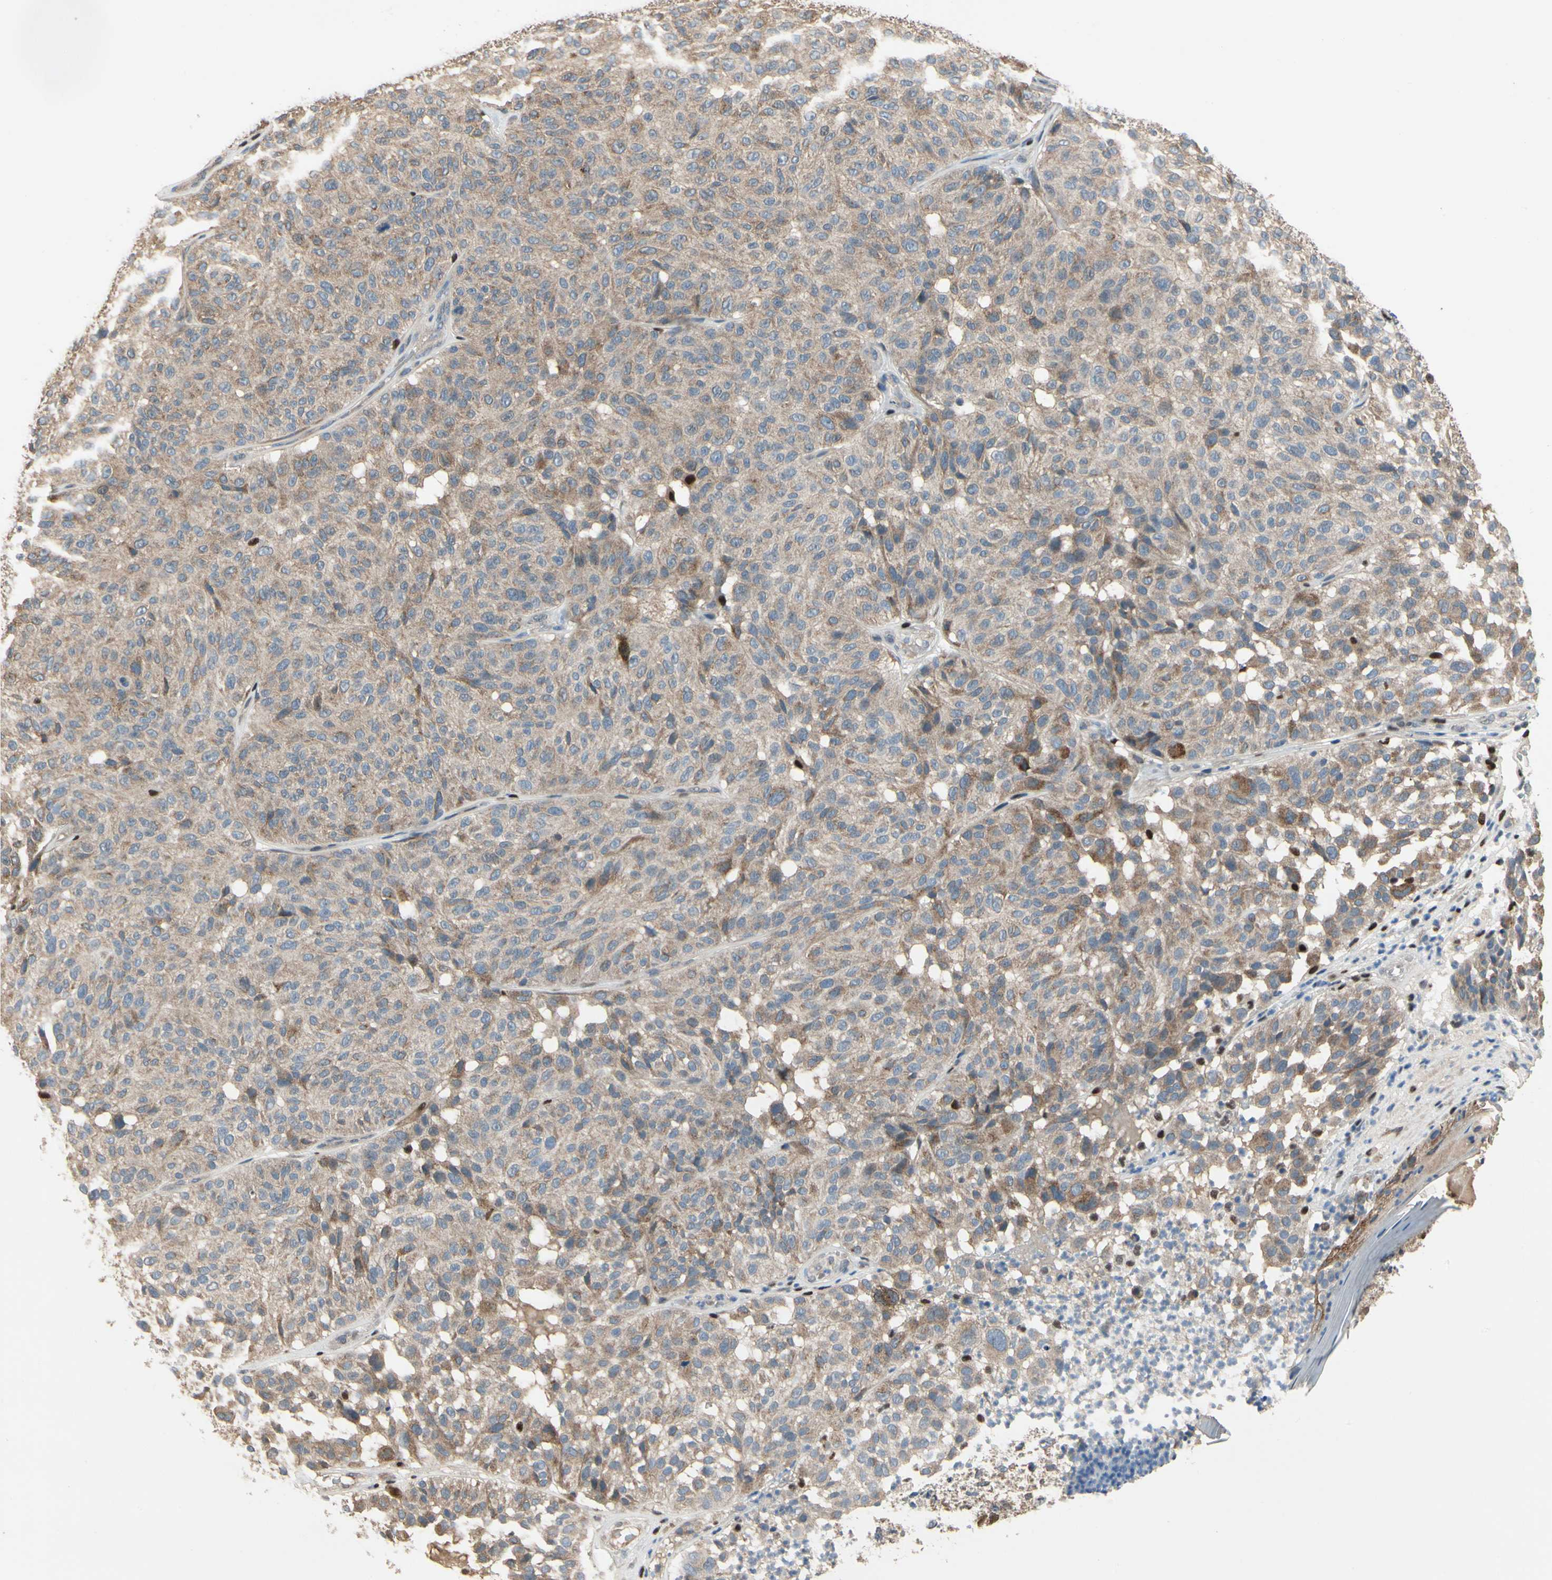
{"staining": {"intensity": "moderate", "quantity": "<25%", "location": "cytoplasmic/membranous"}, "tissue": "melanoma", "cell_type": "Tumor cells", "image_type": "cancer", "snomed": [{"axis": "morphology", "description": "Malignant melanoma, NOS"}, {"axis": "topography", "description": "Skin"}], "caption": "Malignant melanoma stained for a protein displays moderate cytoplasmic/membranous positivity in tumor cells.", "gene": "CGREF1", "patient": {"sex": "female", "age": 46}}